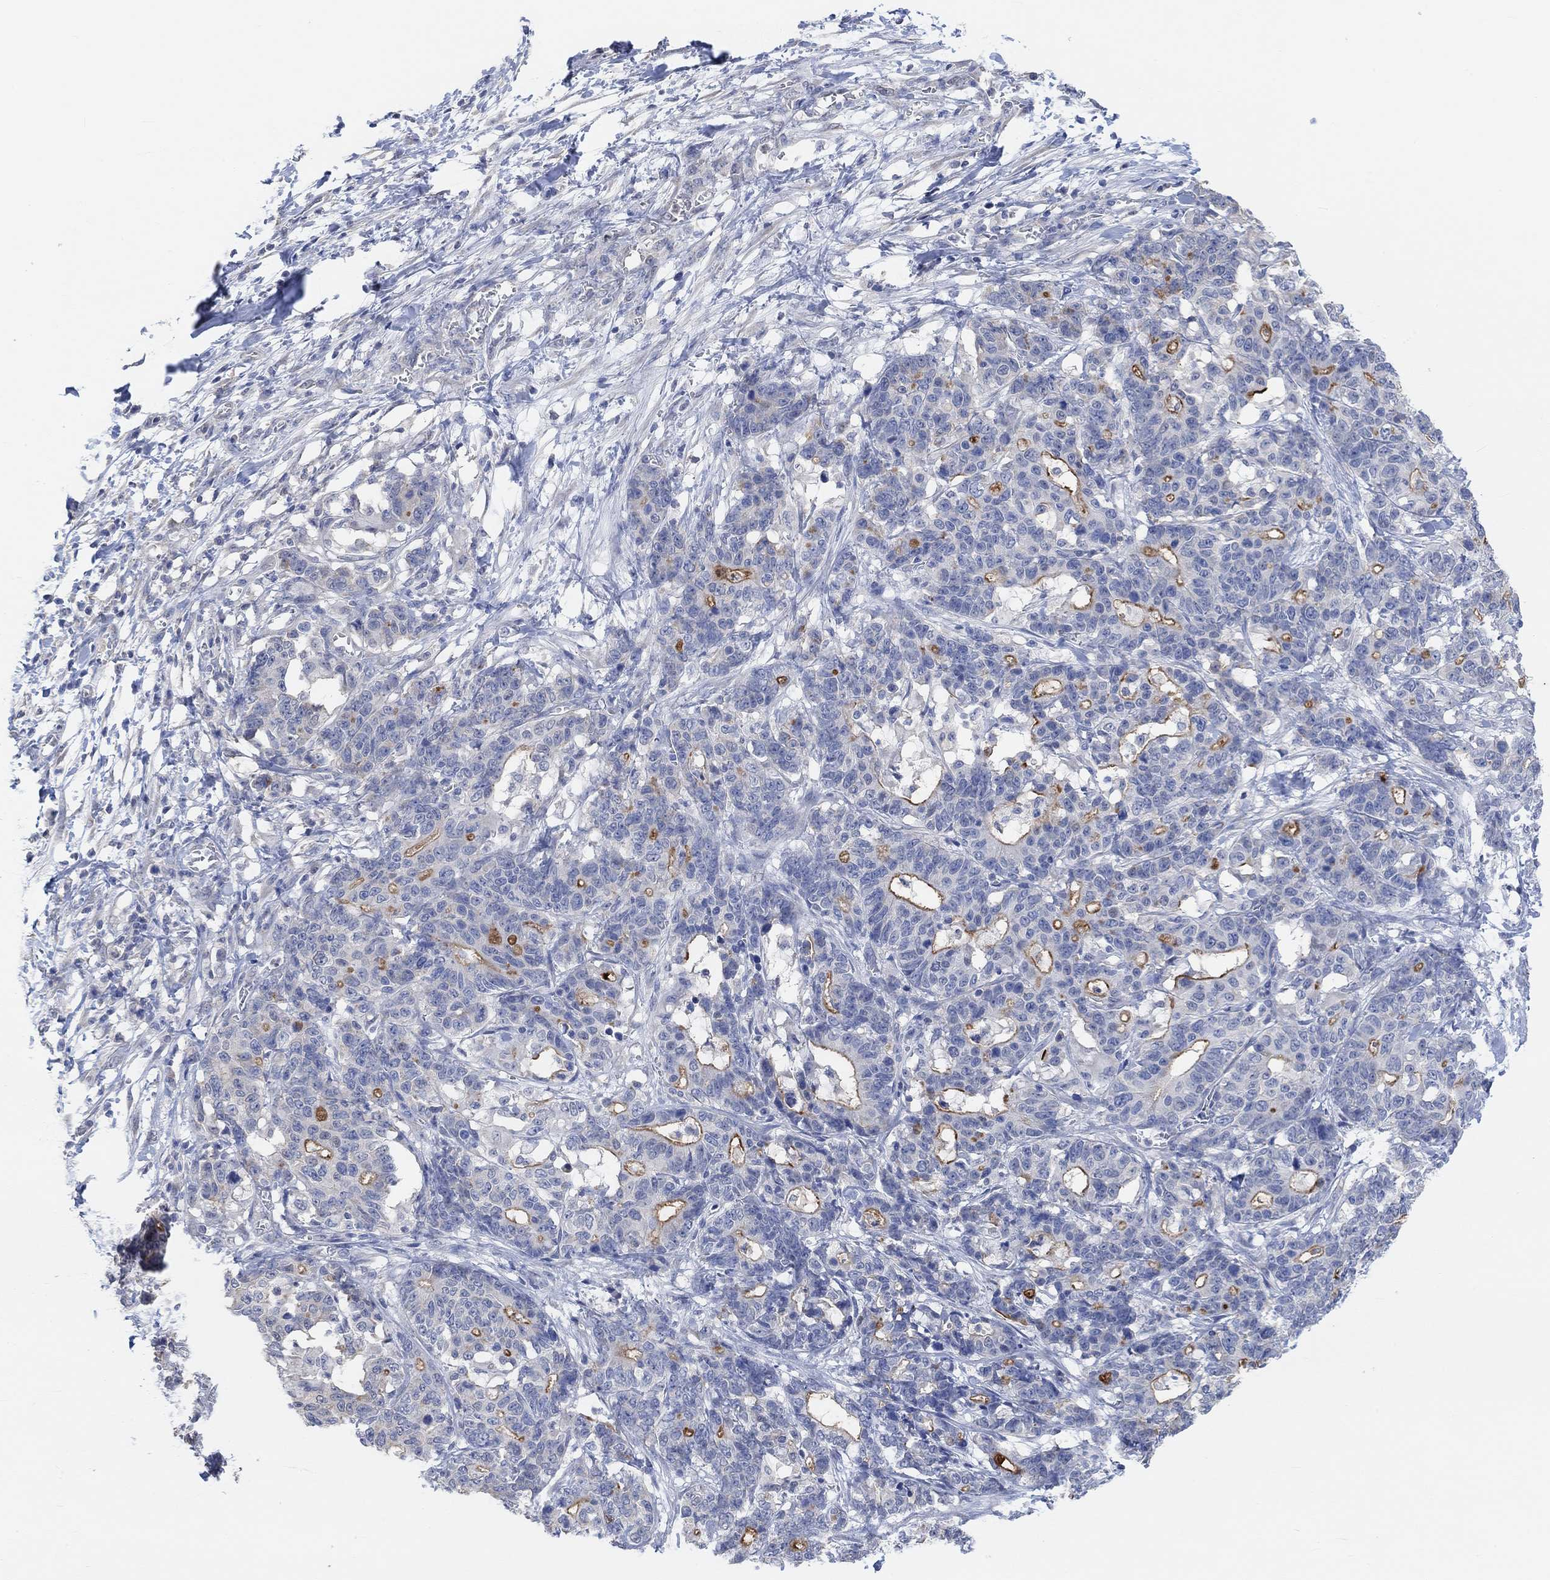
{"staining": {"intensity": "strong", "quantity": "25%-75%", "location": "cytoplasmic/membranous"}, "tissue": "stomach cancer", "cell_type": "Tumor cells", "image_type": "cancer", "snomed": [{"axis": "morphology", "description": "Normal tissue, NOS"}, {"axis": "morphology", "description": "Adenocarcinoma, NOS"}, {"axis": "topography", "description": "Stomach"}], "caption": "Stomach adenocarcinoma stained with a protein marker shows strong staining in tumor cells.", "gene": "MUC1", "patient": {"sex": "female", "age": 64}}